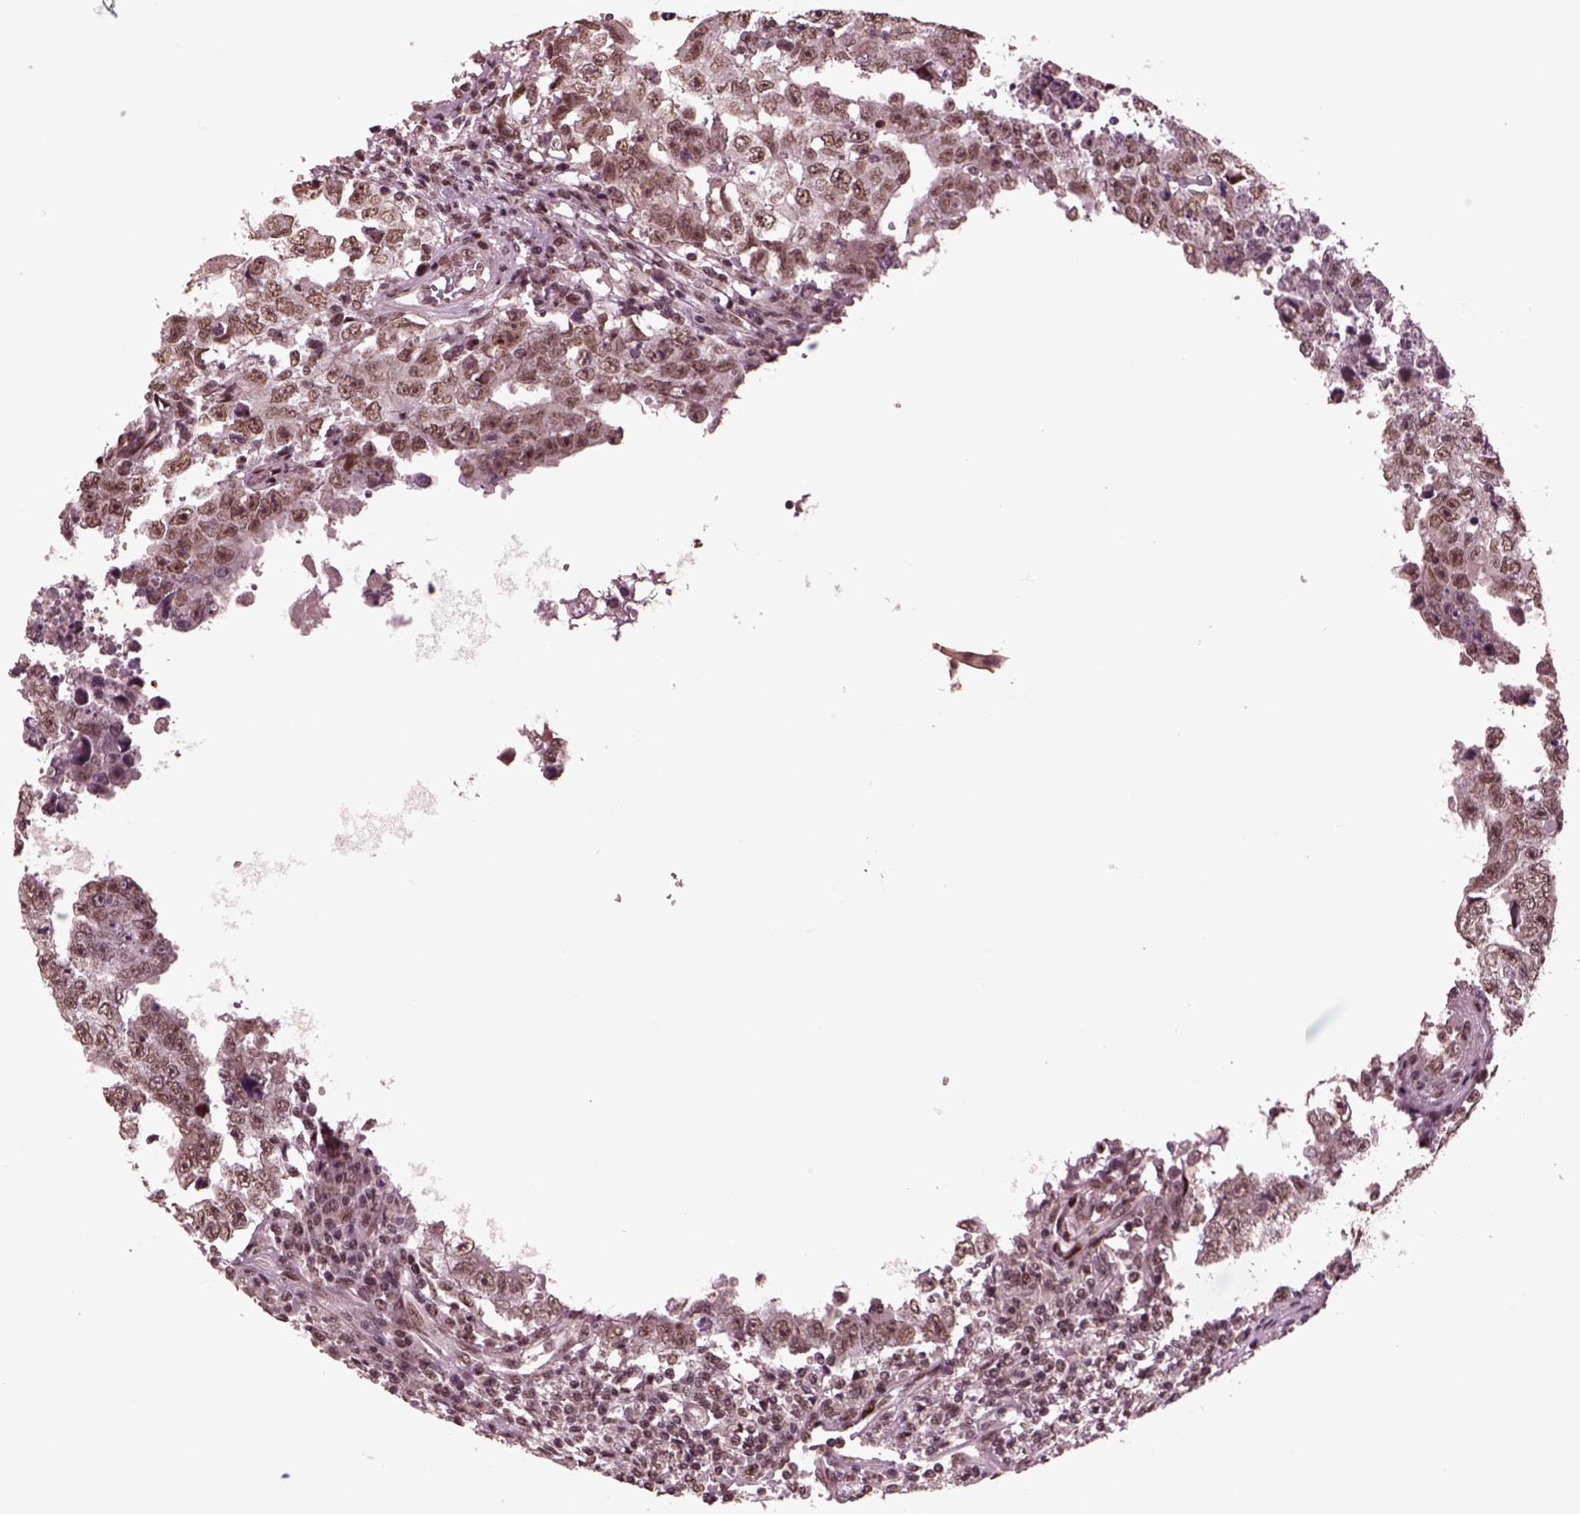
{"staining": {"intensity": "moderate", "quantity": ">75%", "location": "nuclear"}, "tissue": "testis cancer", "cell_type": "Tumor cells", "image_type": "cancer", "snomed": [{"axis": "morphology", "description": "Carcinoma, Embryonal, NOS"}, {"axis": "topography", "description": "Testis"}], "caption": "Tumor cells display moderate nuclear positivity in about >75% of cells in testis embryonal carcinoma. Using DAB (3,3'-diaminobenzidine) (brown) and hematoxylin (blue) stains, captured at high magnification using brightfield microscopy.", "gene": "NAP1L5", "patient": {"sex": "male", "age": 36}}